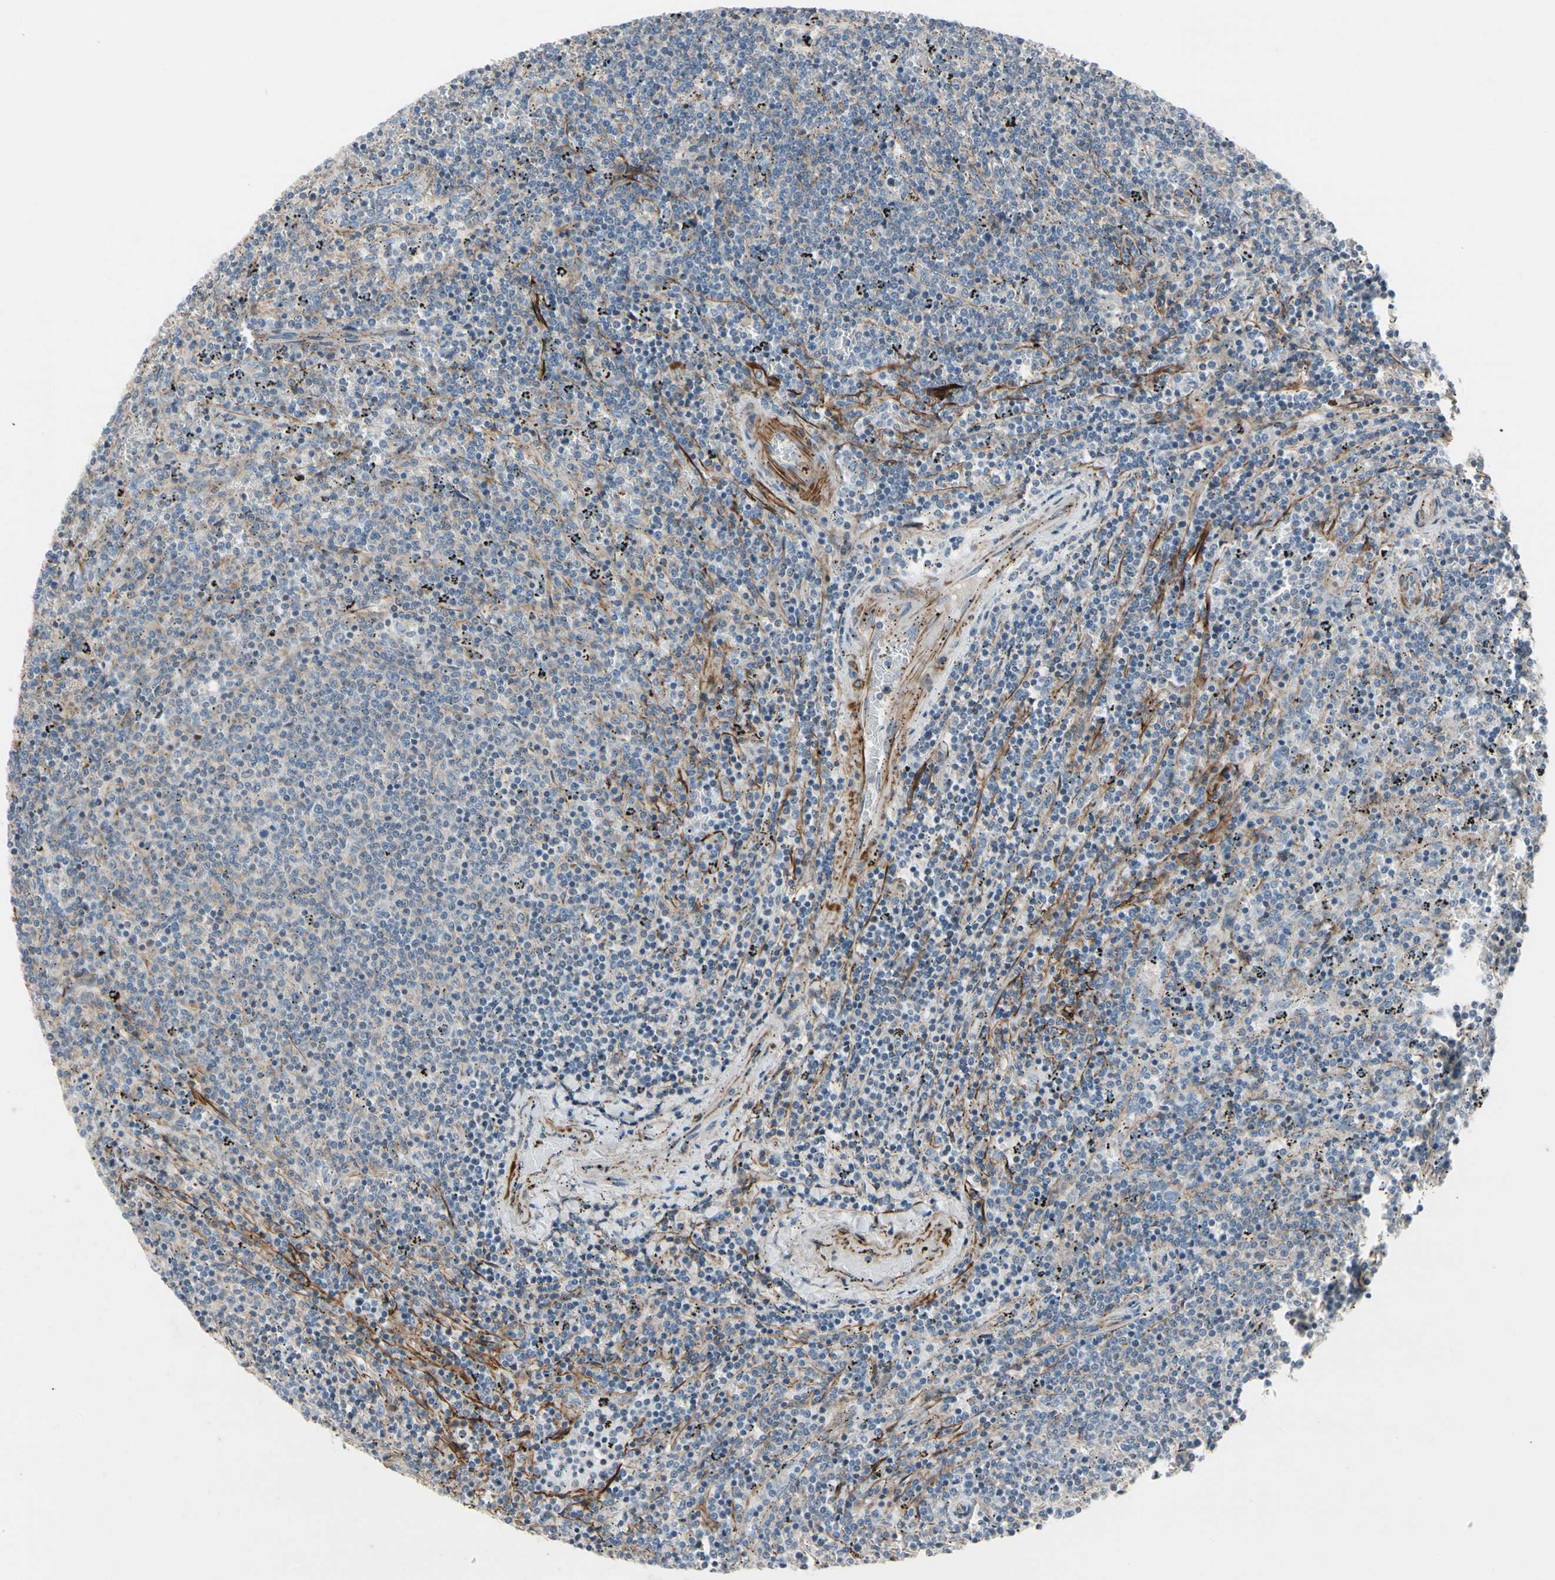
{"staining": {"intensity": "negative", "quantity": "none", "location": "none"}, "tissue": "lymphoma", "cell_type": "Tumor cells", "image_type": "cancer", "snomed": [{"axis": "morphology", "description": "Malignant lymphoma, non-Hodgkin's type, Low grade"}, {"axis": "topography", "description": "Spleen"}], "caption": "There is no significant staining in tumor cells of low-grade malignant lymphoma, non-Hodgkin's type.", "gene": "TPM1", "patient": {"sex": "female", "age": 50}}